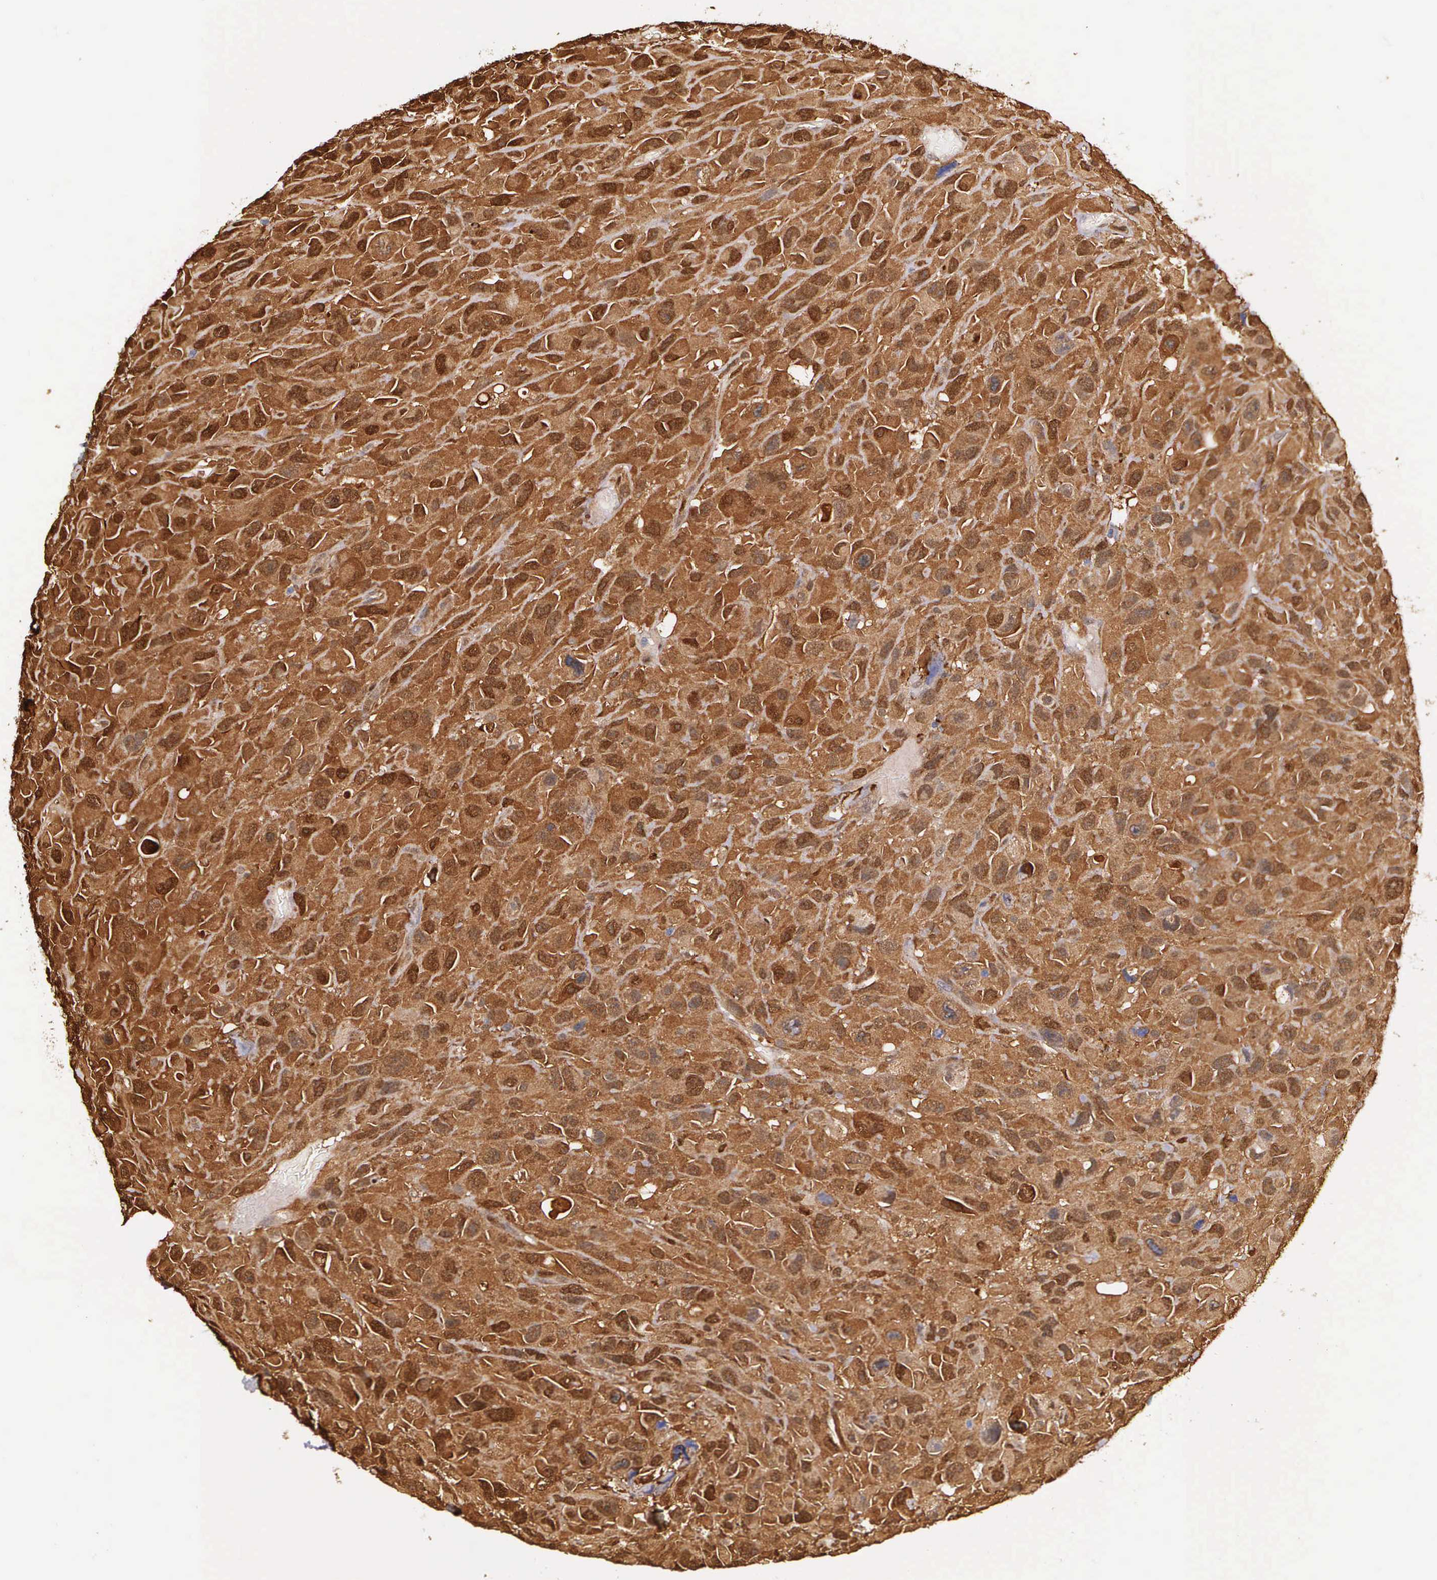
{"staining": {"intensity": "moderate", "quantity": ">75%", "location": "cytoplasmic/membranous,nuclear"}, "tissue": "renal cancer", "cell_type": "Tumor cells", "image_type": "cancer", "snomed": [{"axis": "morphology", "description": "Adenocarcinoma, NOS"}, {"axis": "topography", "description": "Kidney"}], "caption": "Immunohistochemistry (IHC) histopathology image of renal cancer stained for a protein (brown), which reveals medium levels of moderate cytoplasmic/membranous and nuclear expression in approximately >75% of tumor cells.", "gene": "LGALS1", "patient": {"sex": "male", "age": 79}}